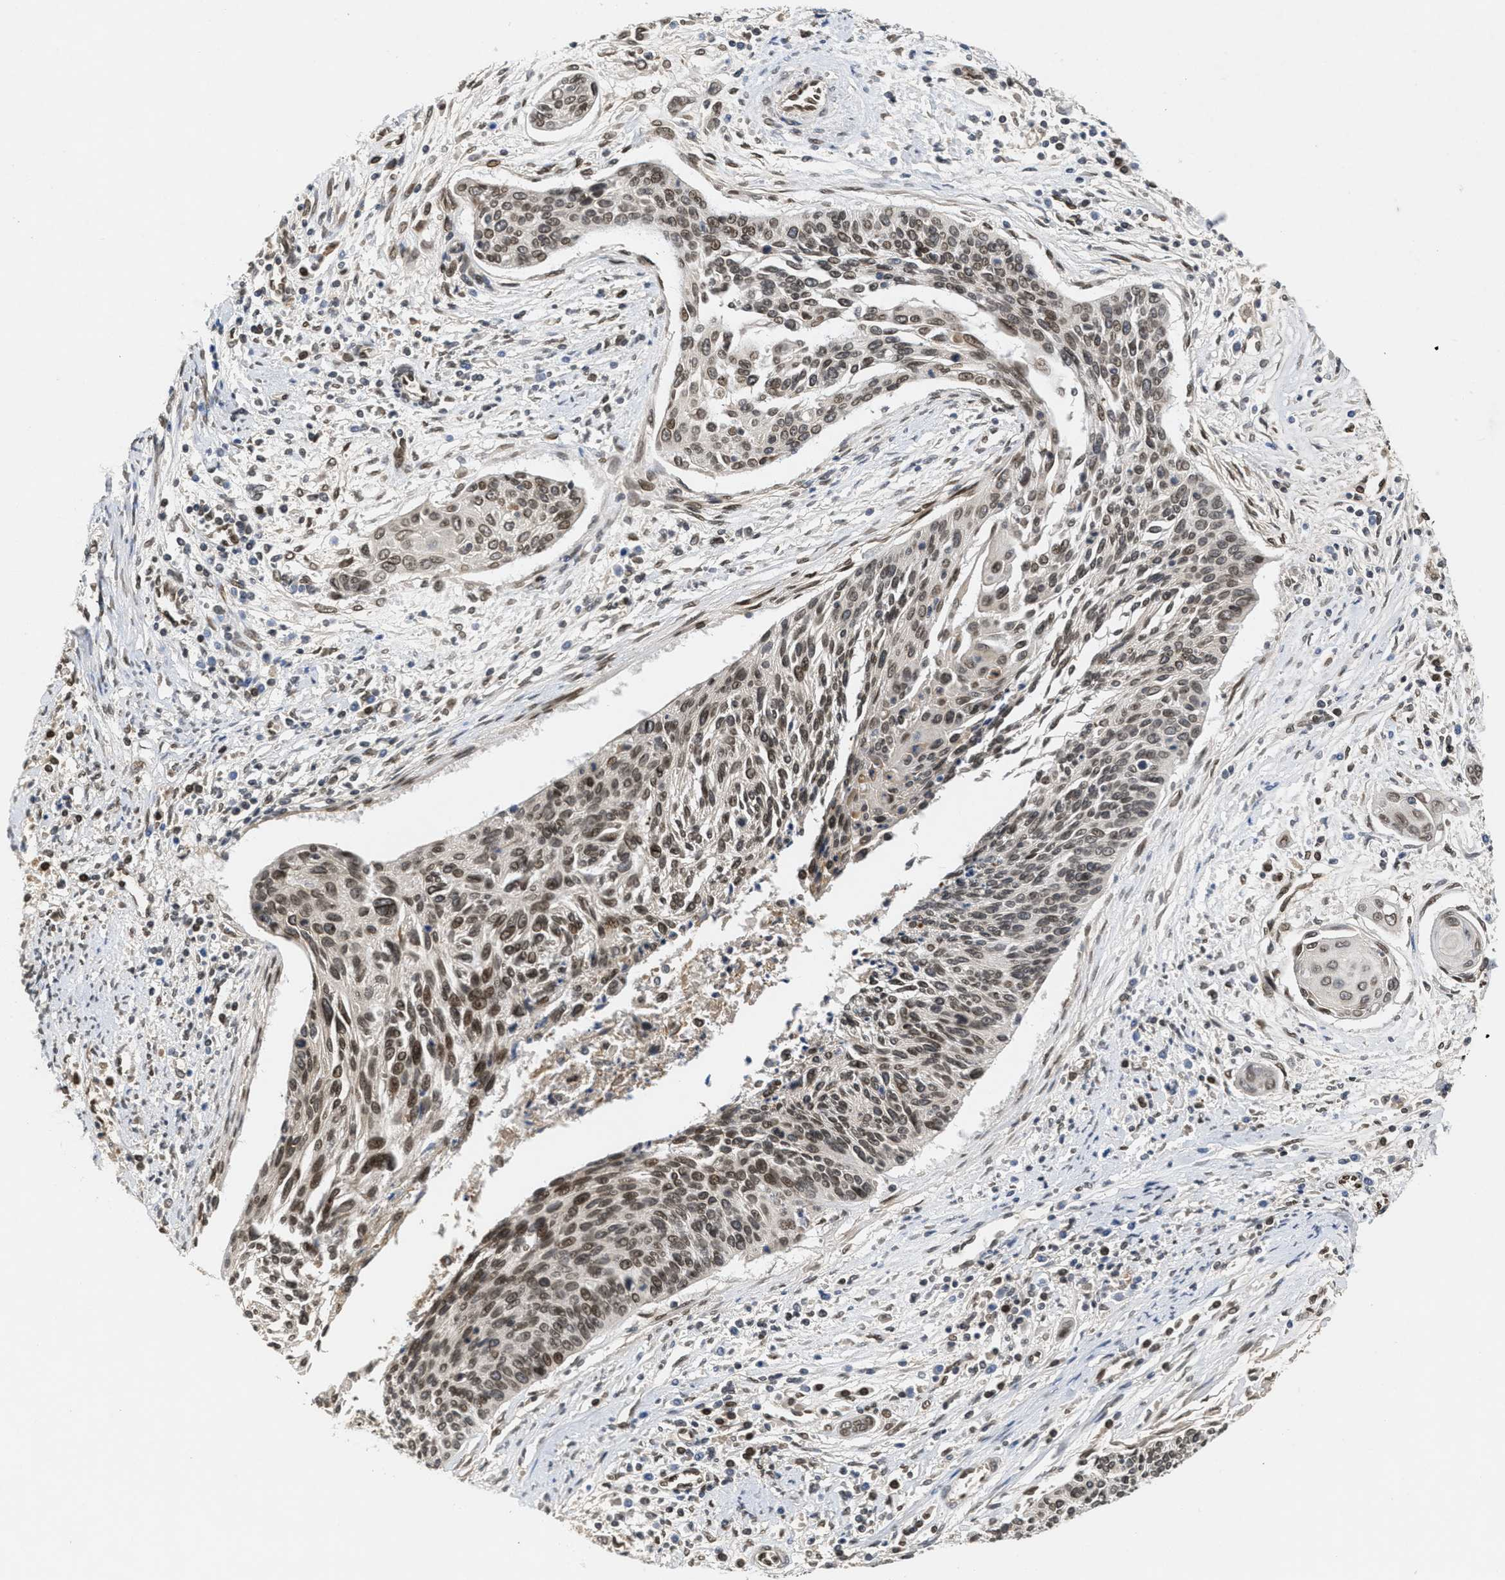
{"staining": {"intensity": "moderate", "quantity": ">75%", "location": "nuclear"}, "tissue": "cervical cancer", "cell_type": "Tumor cells", "image_type": "cancer", "snomed": [{"axis": "morphology", "description": "Squamous cell carcinoma, NOS"}, {"axis": "topography", "description": "Cervix"}], "caption": "Squamous cell carcinoma (cervical) was stained to show a protein in brown. There is medium levels of moderate nuclear positivity in approximately >75% of tumor cells. Using DAB (3,3'-diaminobenzidine) (brown) and hematoxylin (blue) stains, captured at high magnification using brightfield microscopy.", "gene": "CRY1", "patient": {"sex": "female", "age": 55}}